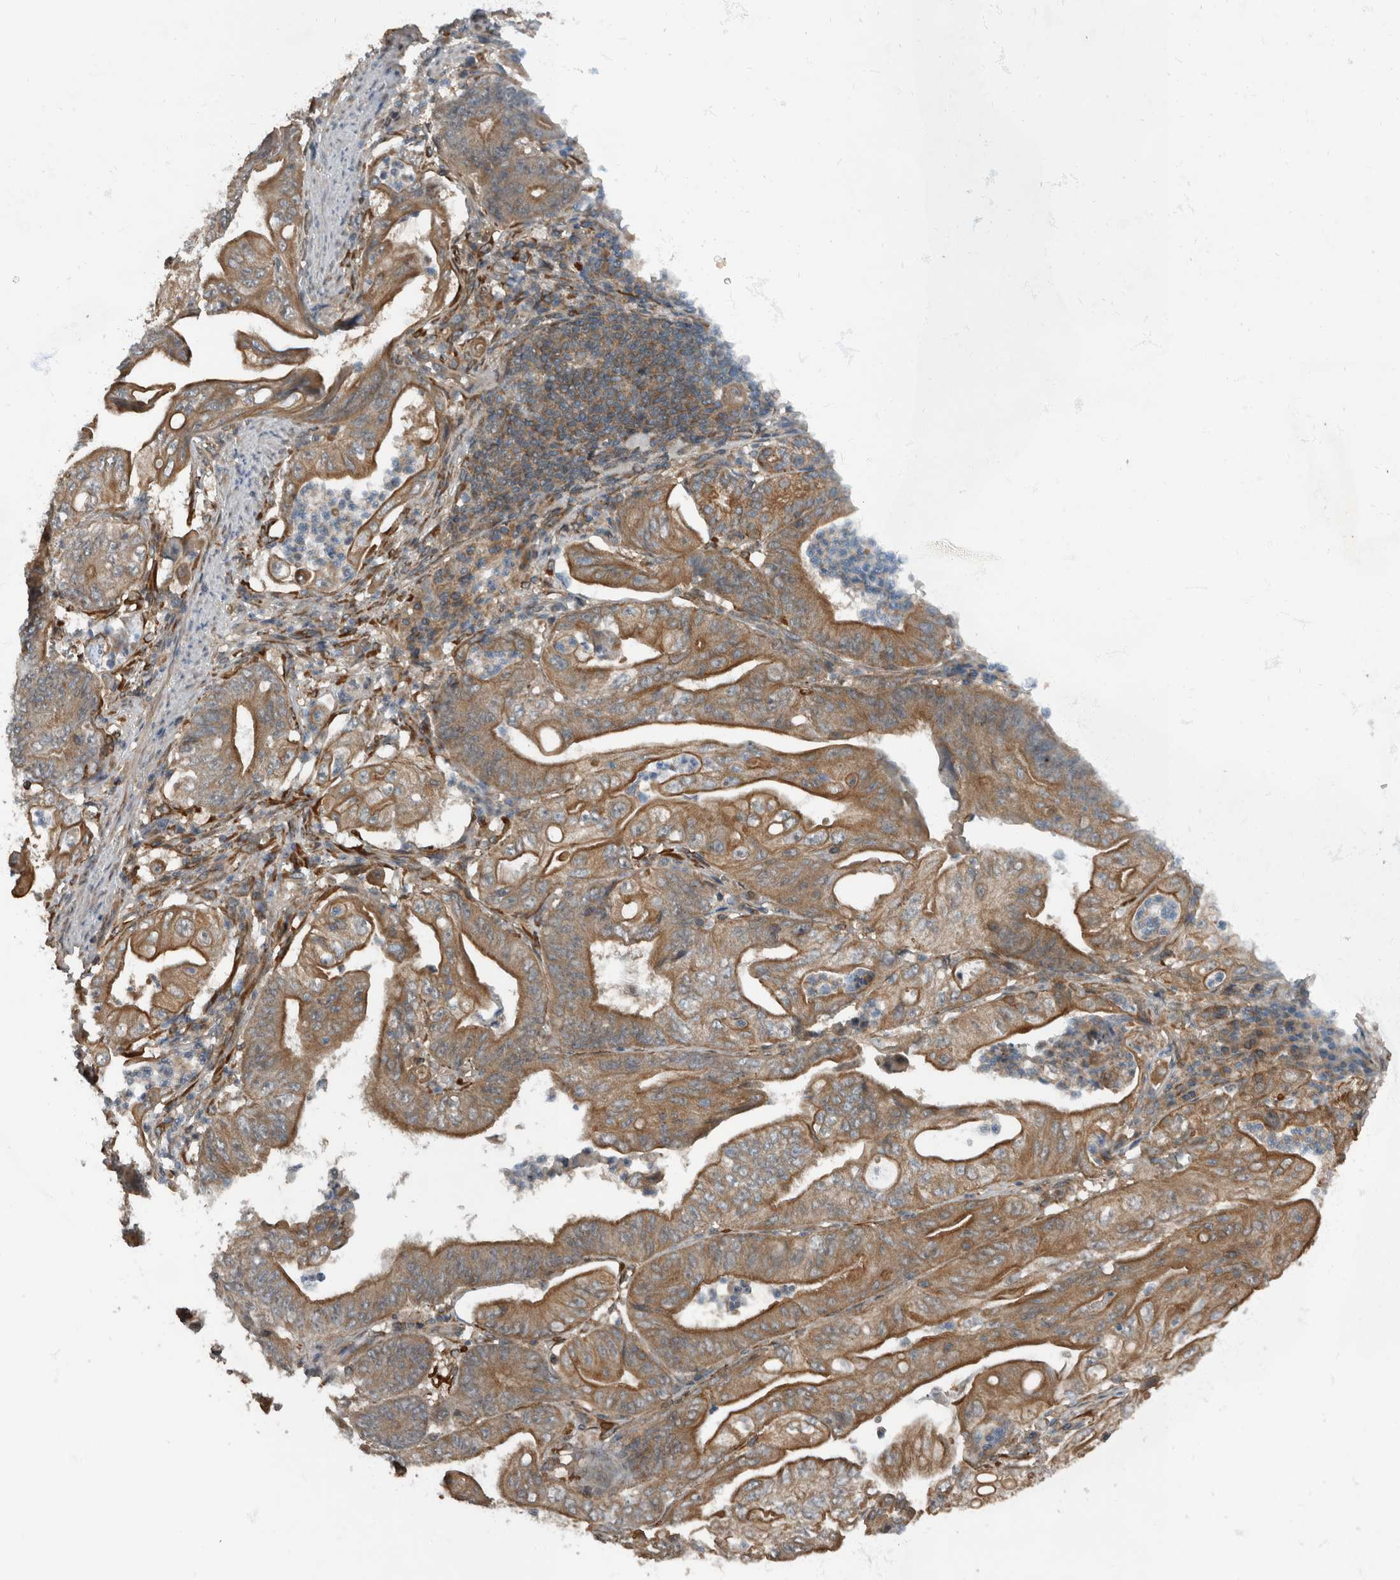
{"staining": {"intensity": "moderate", "quantity": ">75%", "location": "cytoplasmic/membranous"}, "tissue": "stomach cancer", "cell_type": "Tumor cells", "image_type": "cancer", "snomed": [{"axis": "morphology", "description": "Adenocarcinoma, NOS"}, {"axis": "topography", "description": "Stomach"}], "caption": "A histopathology image of human stomach cancer (adenocarcinoma) stained for a protein shows moderate cytoplasmic/membranous brown staining in tumor cells.", "gene": "RABGGTB", "patient": {"sex": "female", "age": 73}}